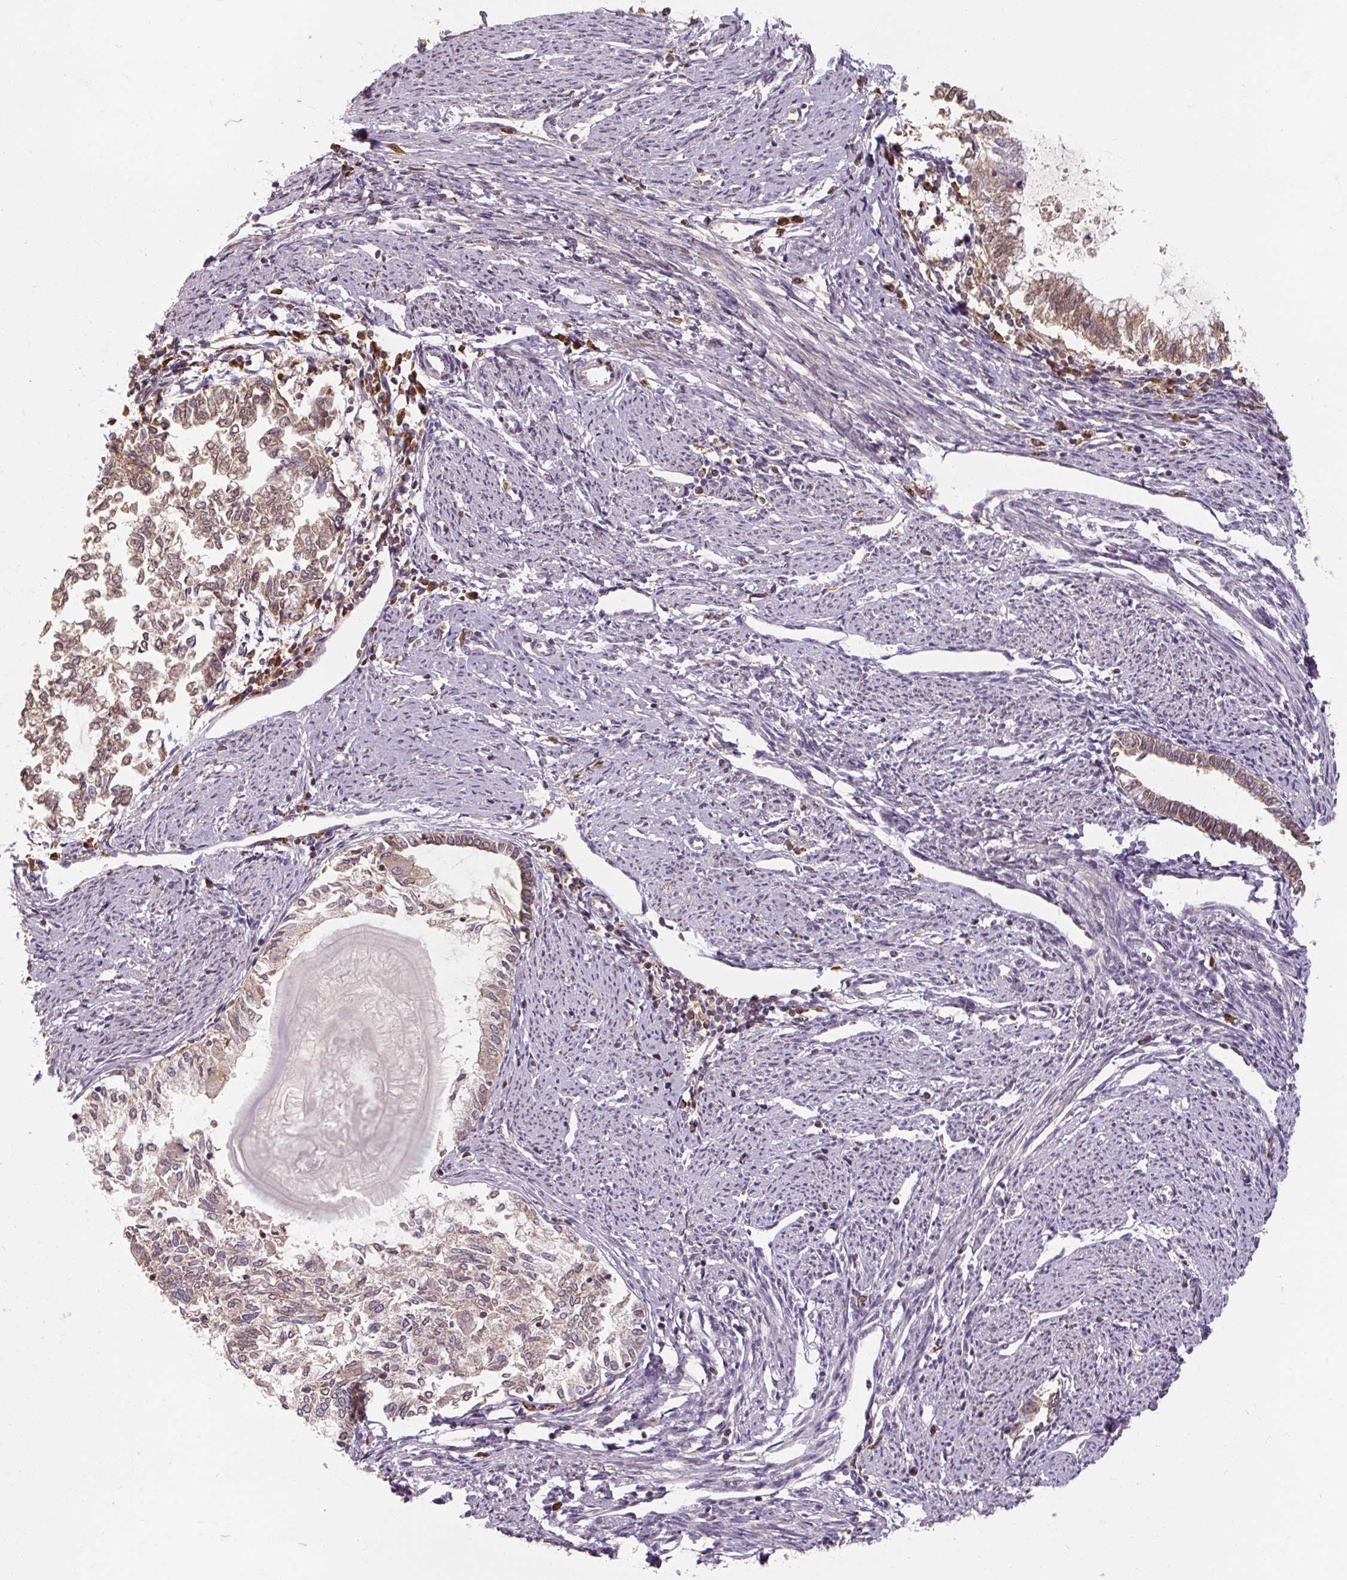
{"staining": {"intensity": "weak", "quantity": ">75%", "location": "cytoplasmic/membranous,nuclear"}, "tissue": "endometrial cancer", "cell_type": "Tumor cells", "image_type": "cancer", "snomed": [{"axis": "morphology", "description": "Adenocarcinoma, NOS"}, {"axis": "topography", "description": "Endometrium"}], "caption": "This photomicrograph reveals endometrial cancer (adenocarcinoma) stained with IHC to label a protein in brown. The cytoplasmic/membranous and nuclear of tumor cells show weak positivity for the protein. Nuclei are counter-stained blue.", "gene": "TSEN54", "patient": {"sex": "female", "age": 79}}